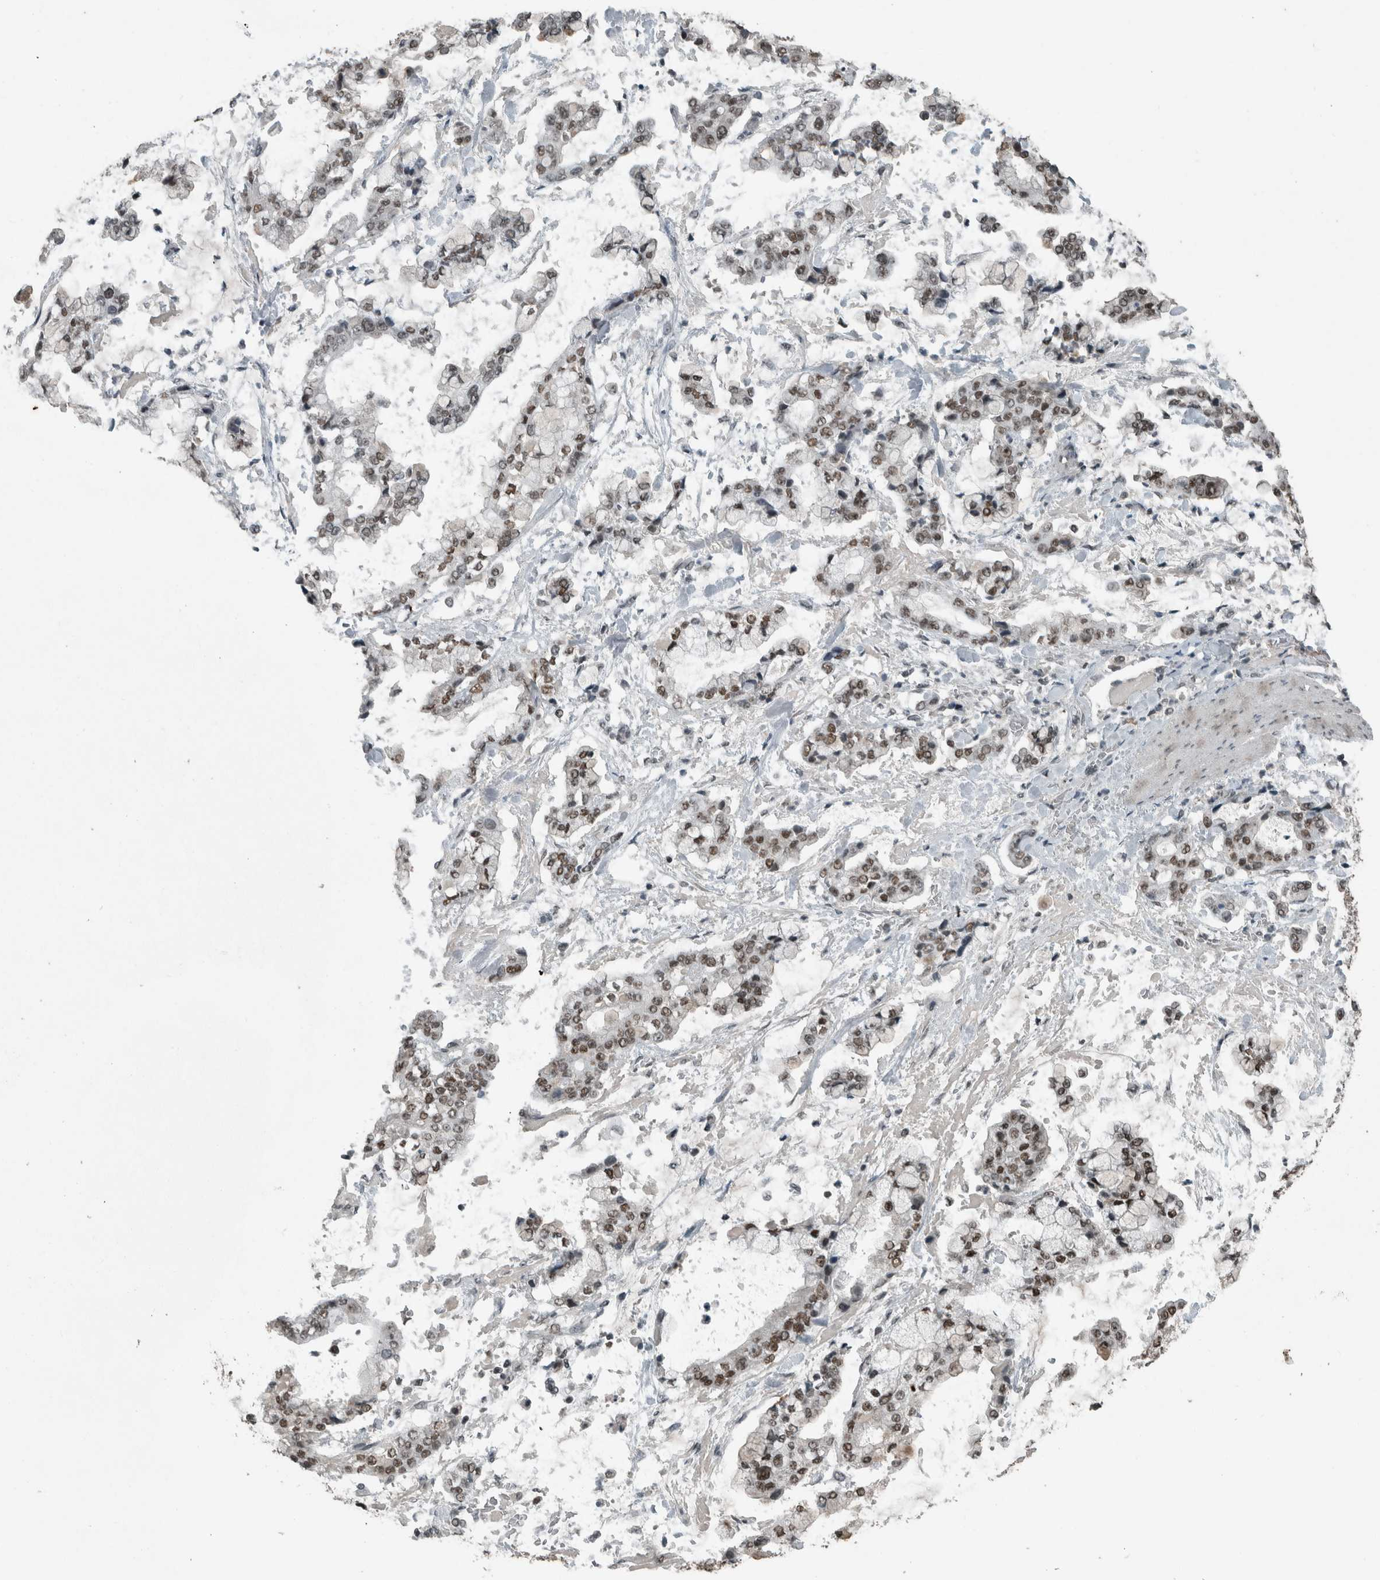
{"staining": {"intensity": "moderate", "quantity": ">75%", "location": "nuclear"}, "tissue": "stomach cancer", "cell_type": "Tumor cells", "image_type": "cancer", "snomed": [{"axis": "morphology", "description": "Normal tissue, NOS"}, {"axis": "morphology", "description": "Adenocarcinoma, NOS"}, {"axis": "topography", "description": "Stomach, upper"}, {"axis": "topography", "description": "Stomach"}], "caption": "A micrograph of human stomach cancer stained for a protein demonstrates moderate nuclear brown staining in tumor cells.", "gene": "ZNF24", "patient": {"sex": "male", "age": 76}}